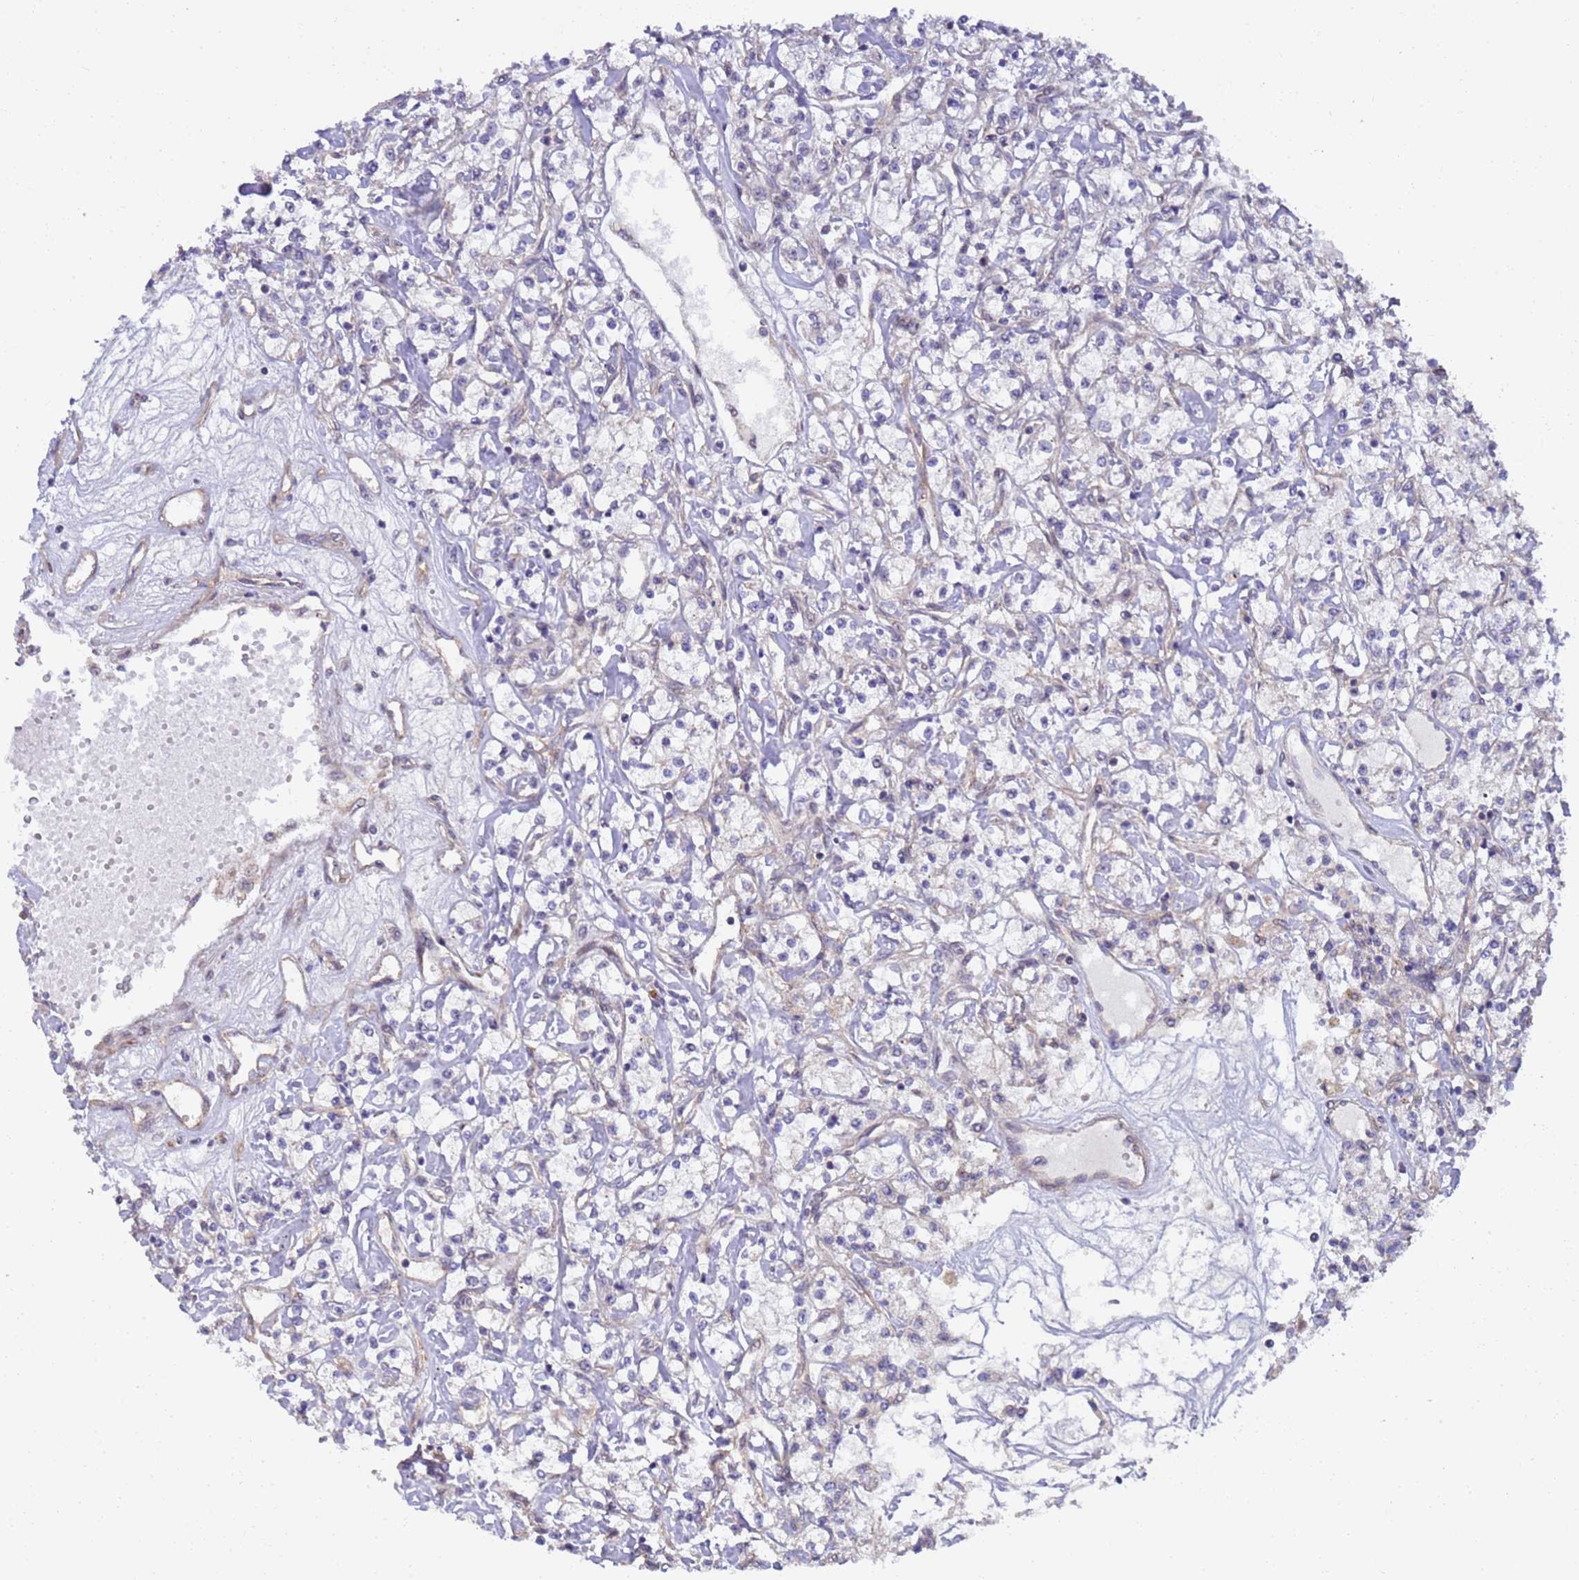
{"staining": {"intensity": "weak", "quantity": "<25%", "location": "cytoplasmic/membranous"}, "tissue": "renal cancer", "cell_type": "Tumor cells", "image_type": "cancer", "snomed": [{"axis": "morphology", "description": "Adenocarcinoma, NOS"}, {"axis": "topography", "description": "Kidney"}], "caption": "DAB (3,3'-diaminobenzidine) immunohistochemical staining of renal adenocarcinoma exhibits no significant staining in tumor cells.", "gene": "RAPGEF3", "patient": {"sex": "female", "age": 59}}